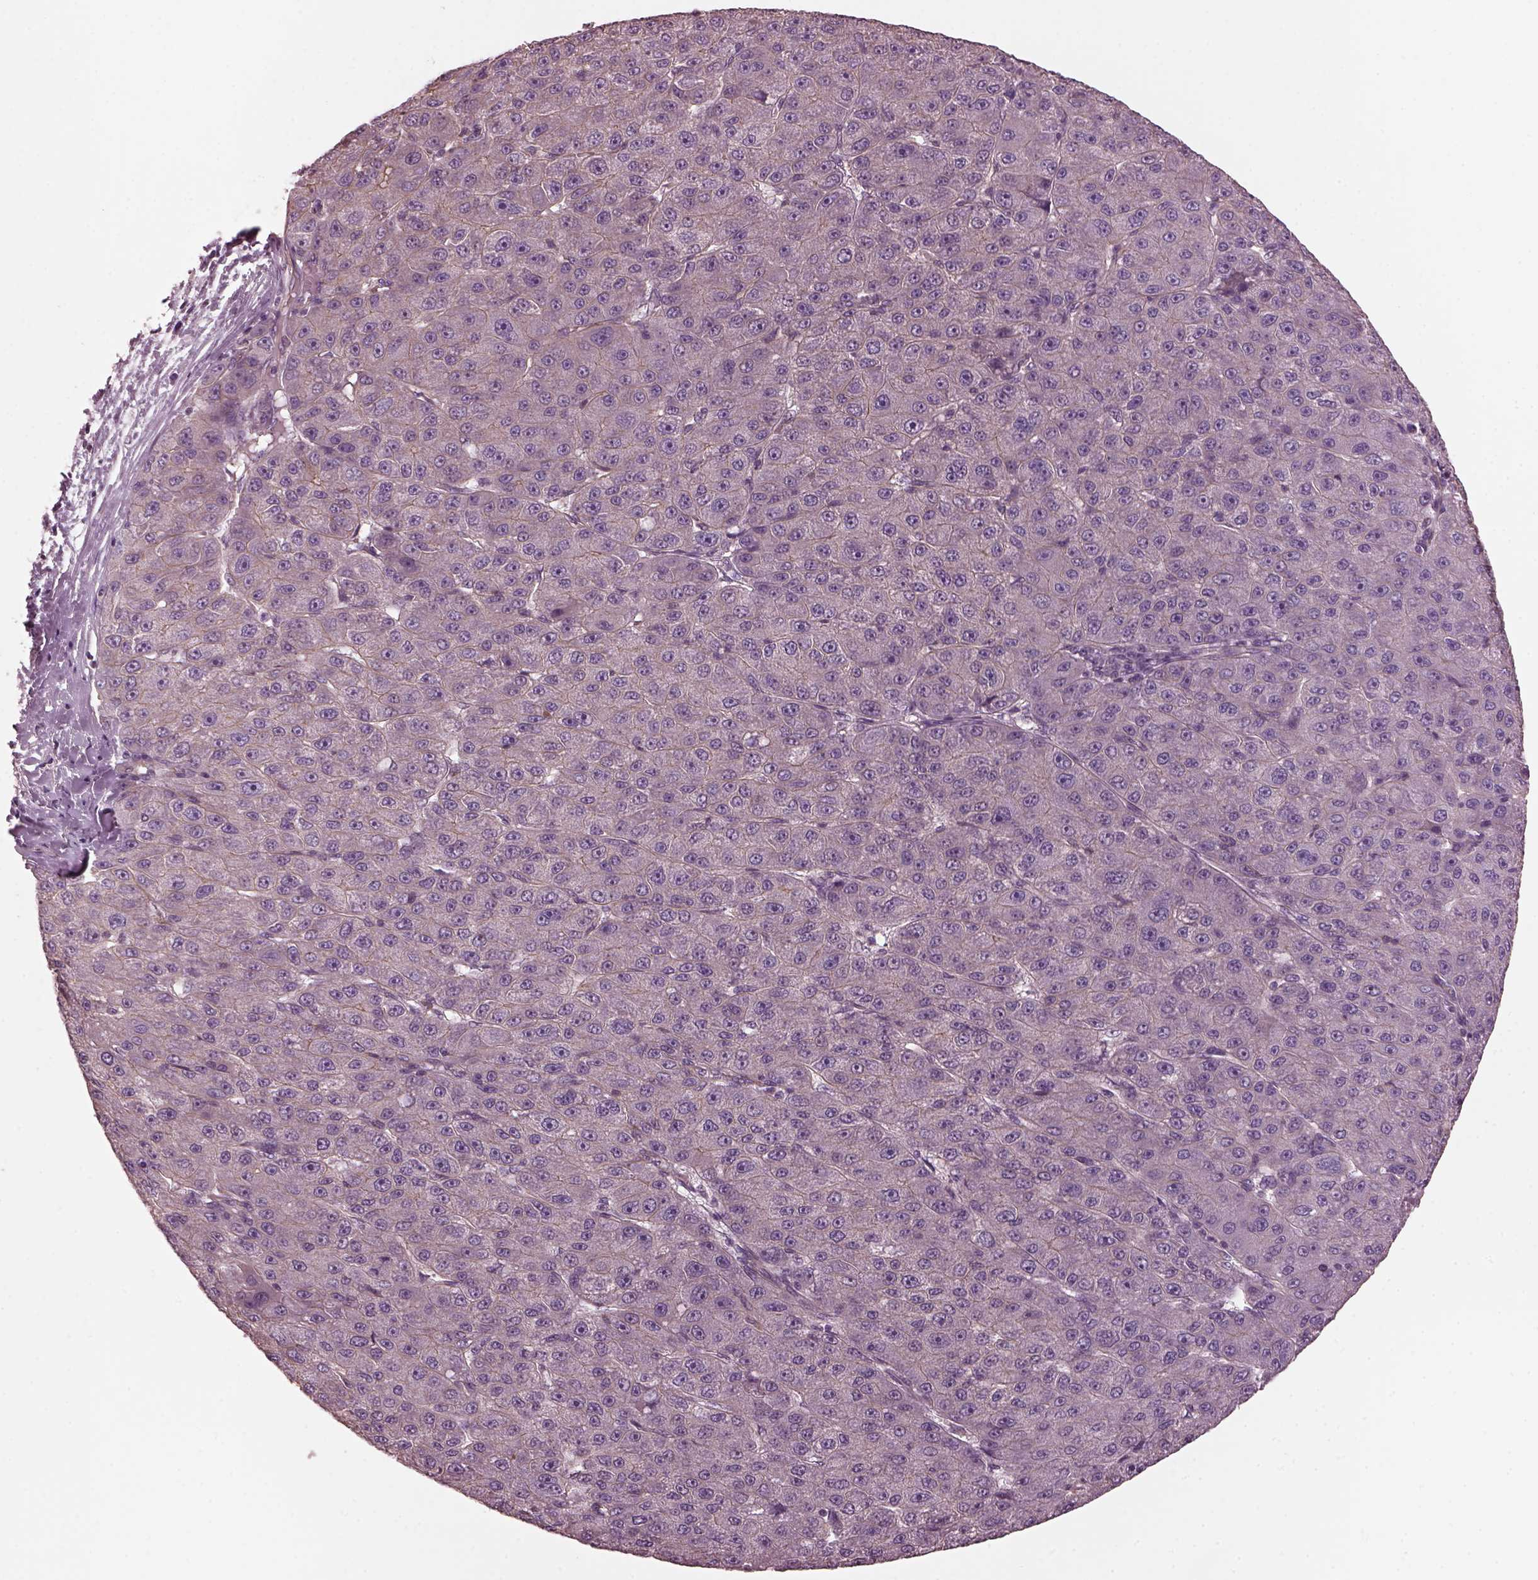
{"staining": {"intensity": "weak", "quantity": "<25%", "location": "cytoplasmic/membranous"}, "tissue": "liver cancer", "cell_type": "Tumor cells", "image_type": "cancer", "snomed": [{"axis": "morphology", "description": "Carcinoma, Hepatocellular, NOS"}, {"axis": "topography", "description": "Liver"}], "caption": "Immunohistochemical staining of liver hepatocellular carcinoma demonstrates no significant expression in tumor cells.", "gene": "ODAD1", "patient": {"sex": "male", "age": 67}}